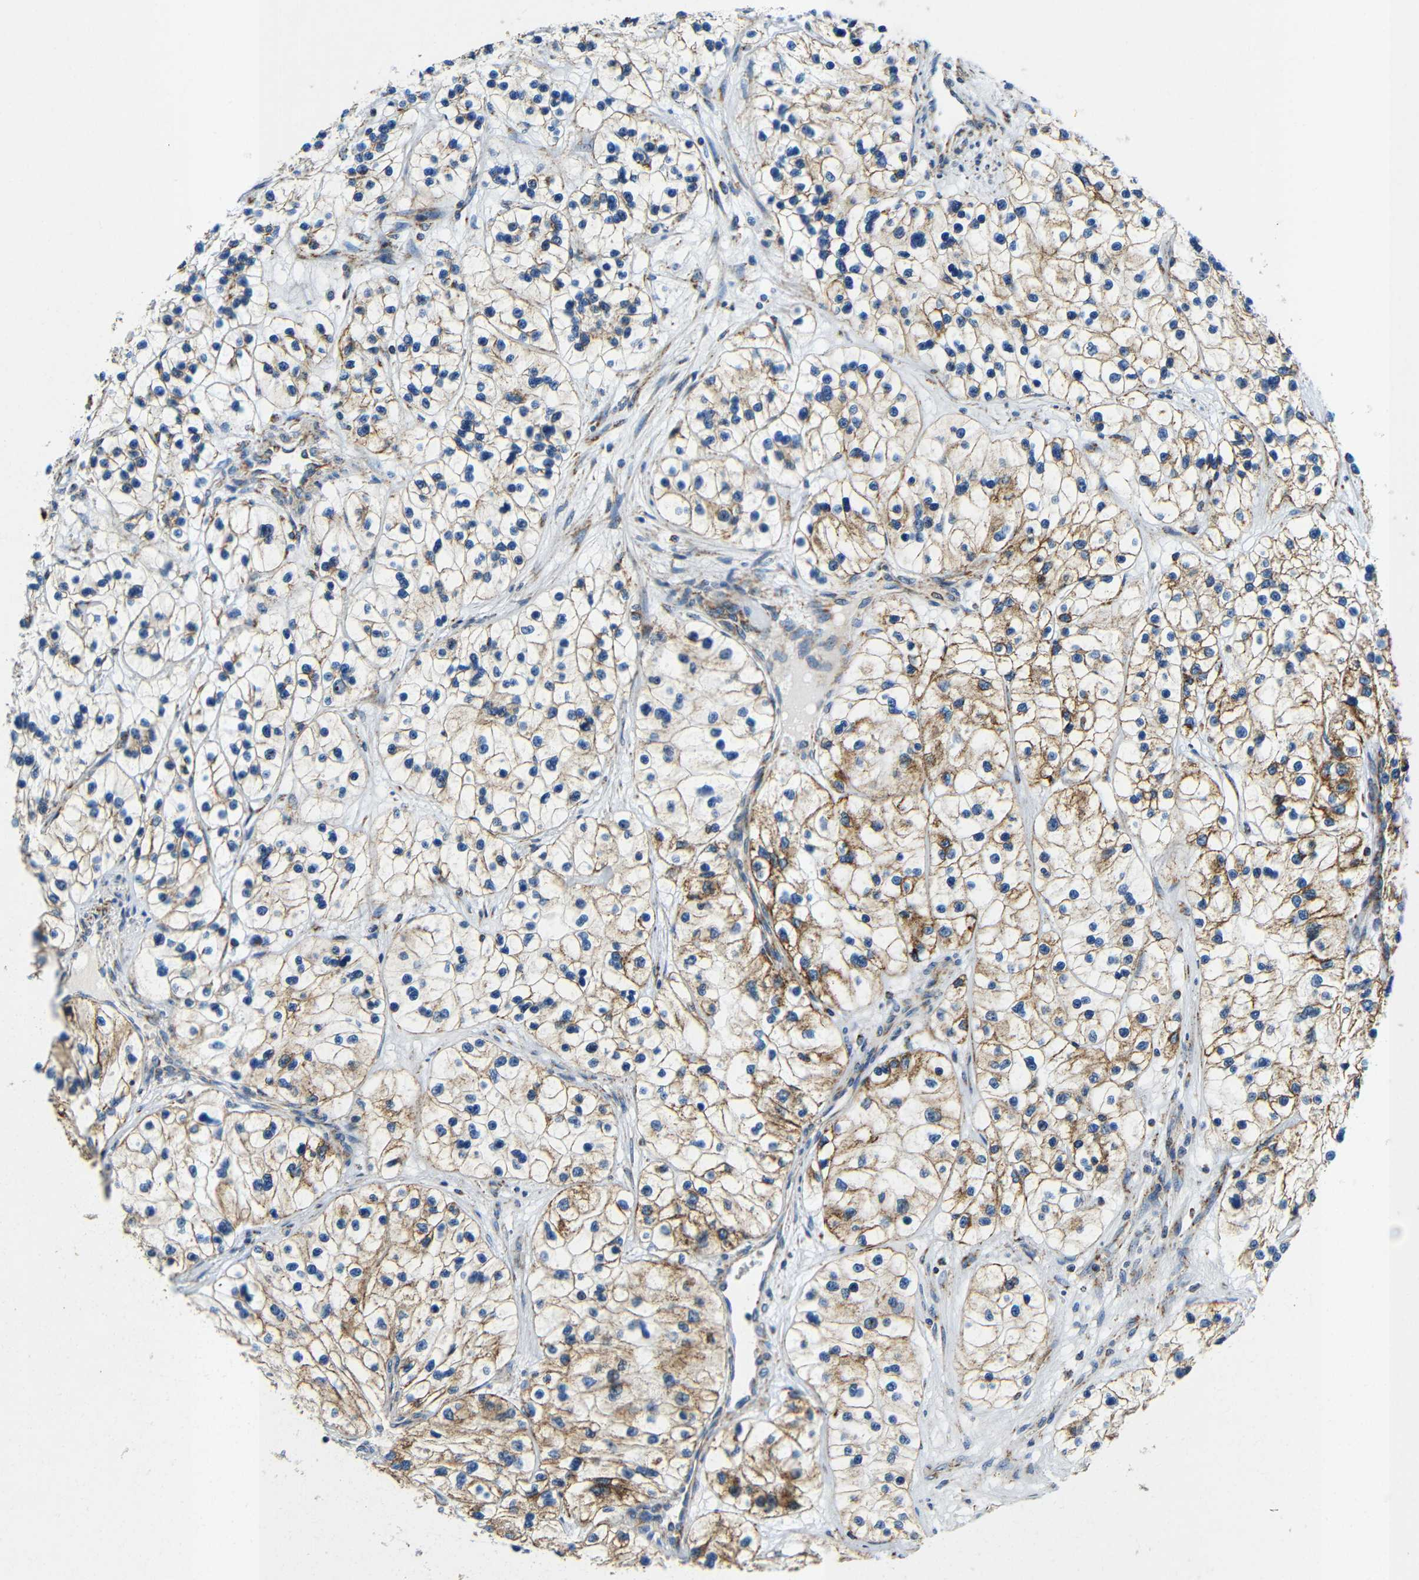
{"staining": {"intensity": "moderate", "quantity": "<25%", "location": "cytoplasmic/membranous"}, "tissue": "renal cancer", "cell_type": "Tumor cells", "image_type": "cancer", "snomed": [{"axis": "morphology", "description": "Adenocarcinoma, NOS"}, {"axis": "topography", "description": "Kidney"}], "caption": "This is a photomicrograph of immunohistochemistry (IHC) staining of adenocarcinoma (renal), which shows moderate expression in the cytoplasmic/membranous of tumor cells.", "gene": "GALNT18", "patient": {"sex": "female", "age": 57}}